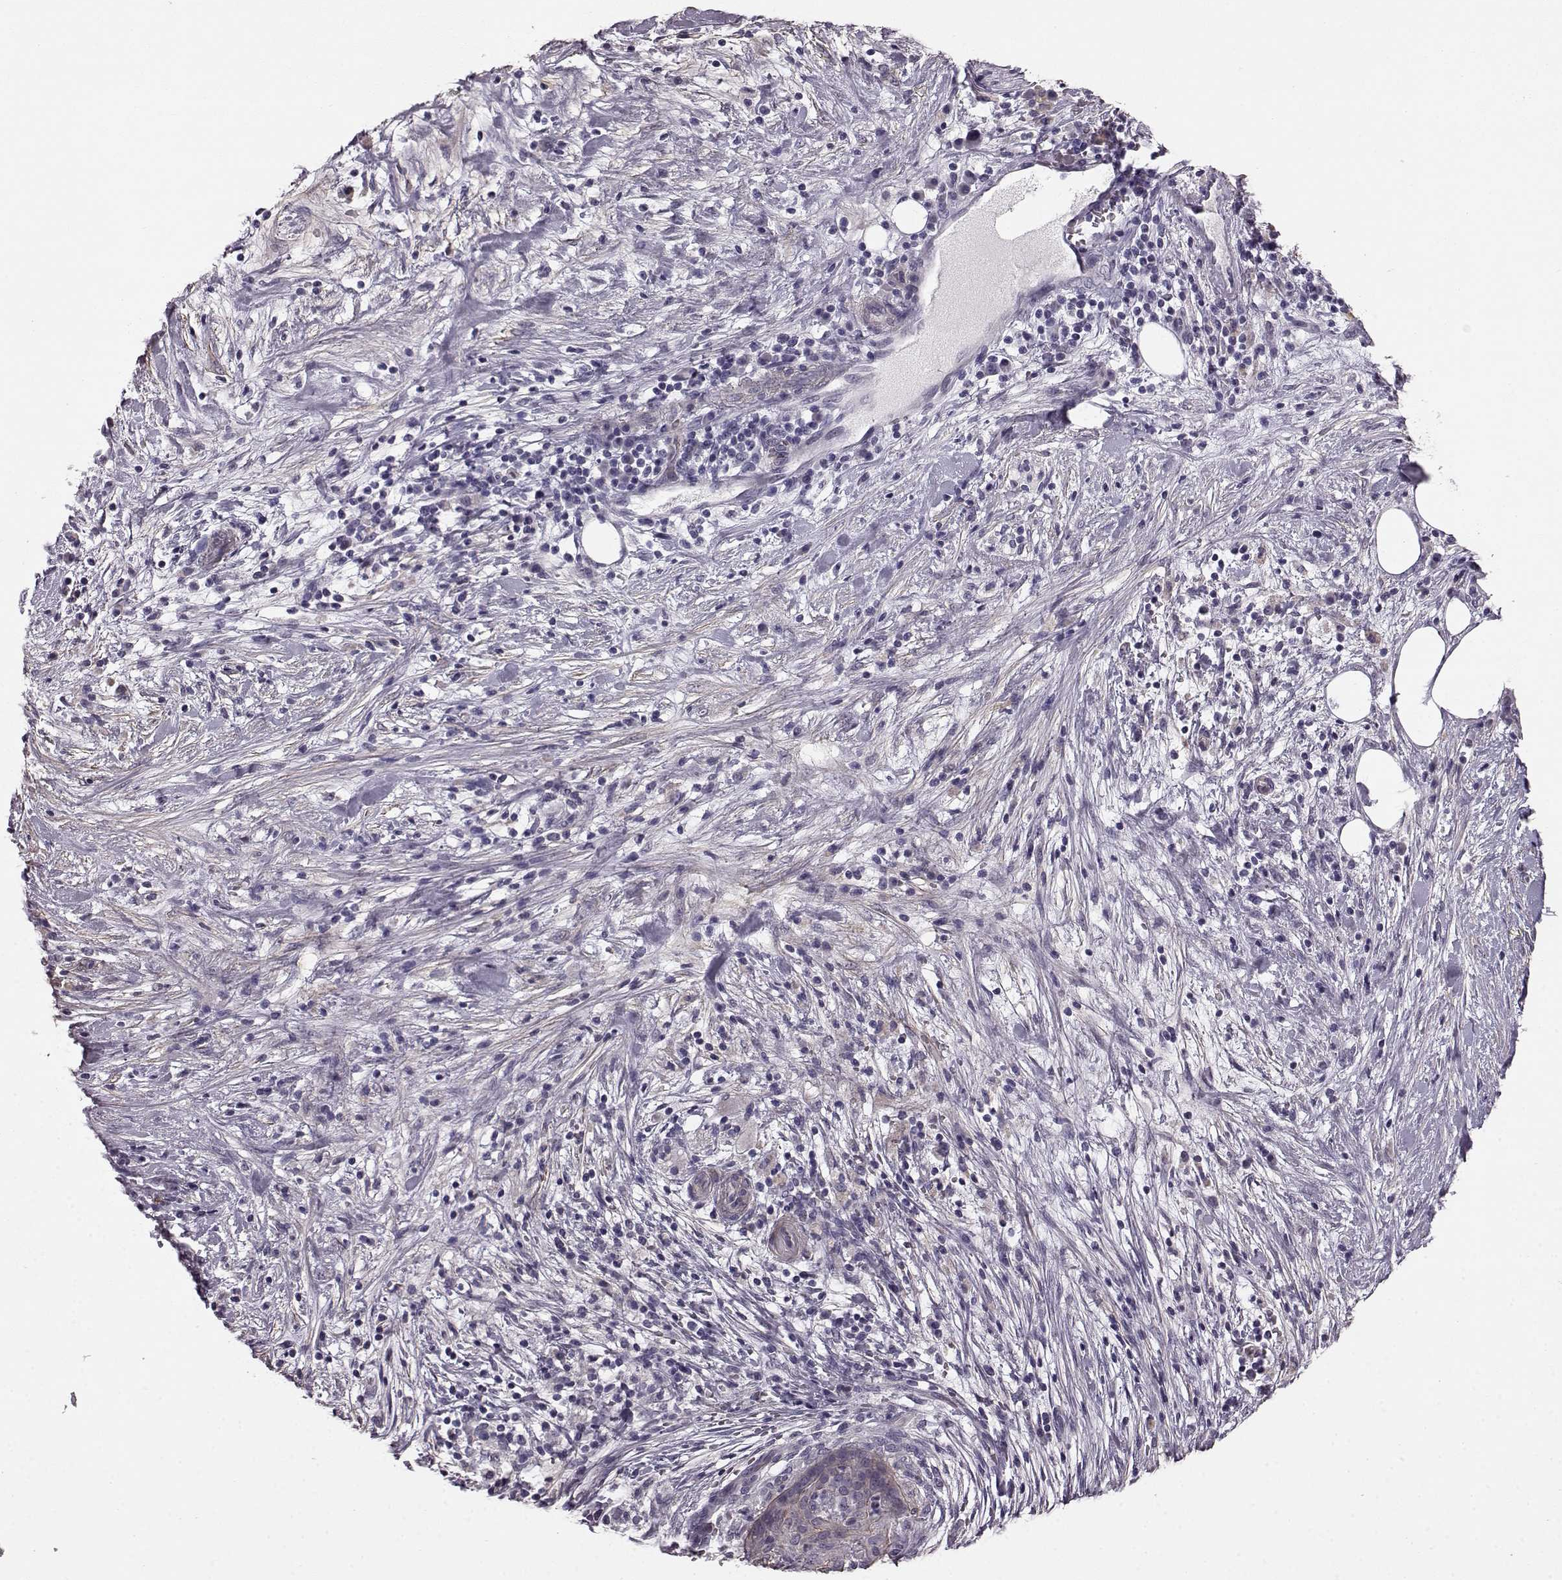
{"staining": {"intensity": "negative", "quantity": "none", "location": "none"}, "tissue": "pancreatic cancer", "cell_type": "Tumor cells", "image_type": "cancer", "snomed": [{"axis": "morphology", "description": "Adenocarcinoma, NOS"}, {"axis": "topography", "description": "Pancreas"}], "caption": "The histopathology image shows no significant positivity in tumor cells of pancreatic cancer (adenocarcinoma).", "gene": "SLCO3A1", "patient": {"sex": "male", "age": 44}}